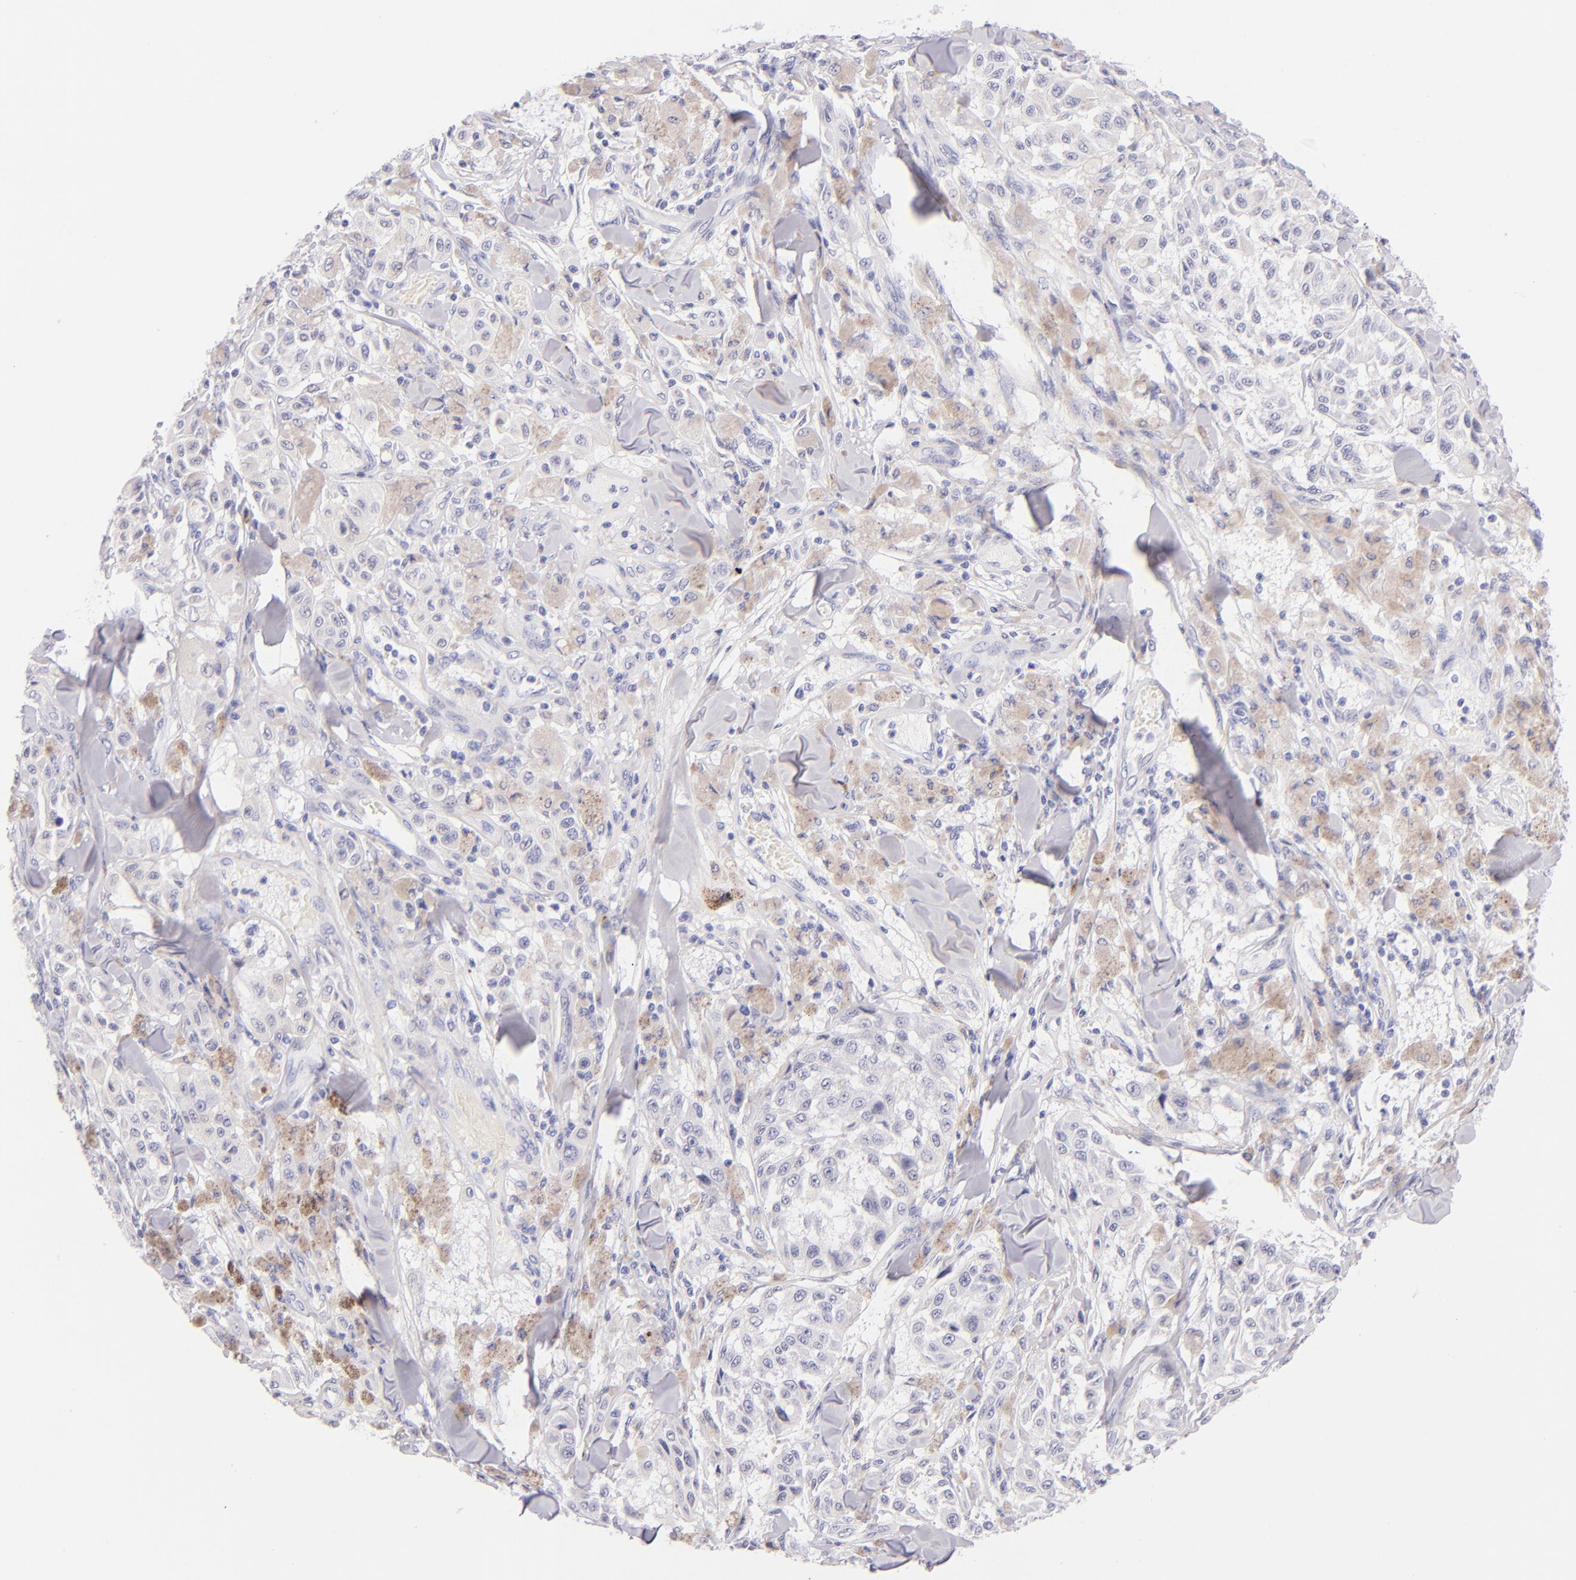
{"staining": {"intensity": "negative", "quantity": "none", "location": "none"}, "tissue": "melanoma", "cell_type": "Tumor cells", "image_type": "cancer", "snomed": [{"axis": "morphology", "description": "Malignant melanoma, NOS"}, {"axis": "topography", "description": "Skin"}], "caption": "Immunohistochemical staining of malignant melanoma exhibits no significant positivity in tumor cells.", "gene": "SDC1", "patient": {"sex": "female", "age": 64}}